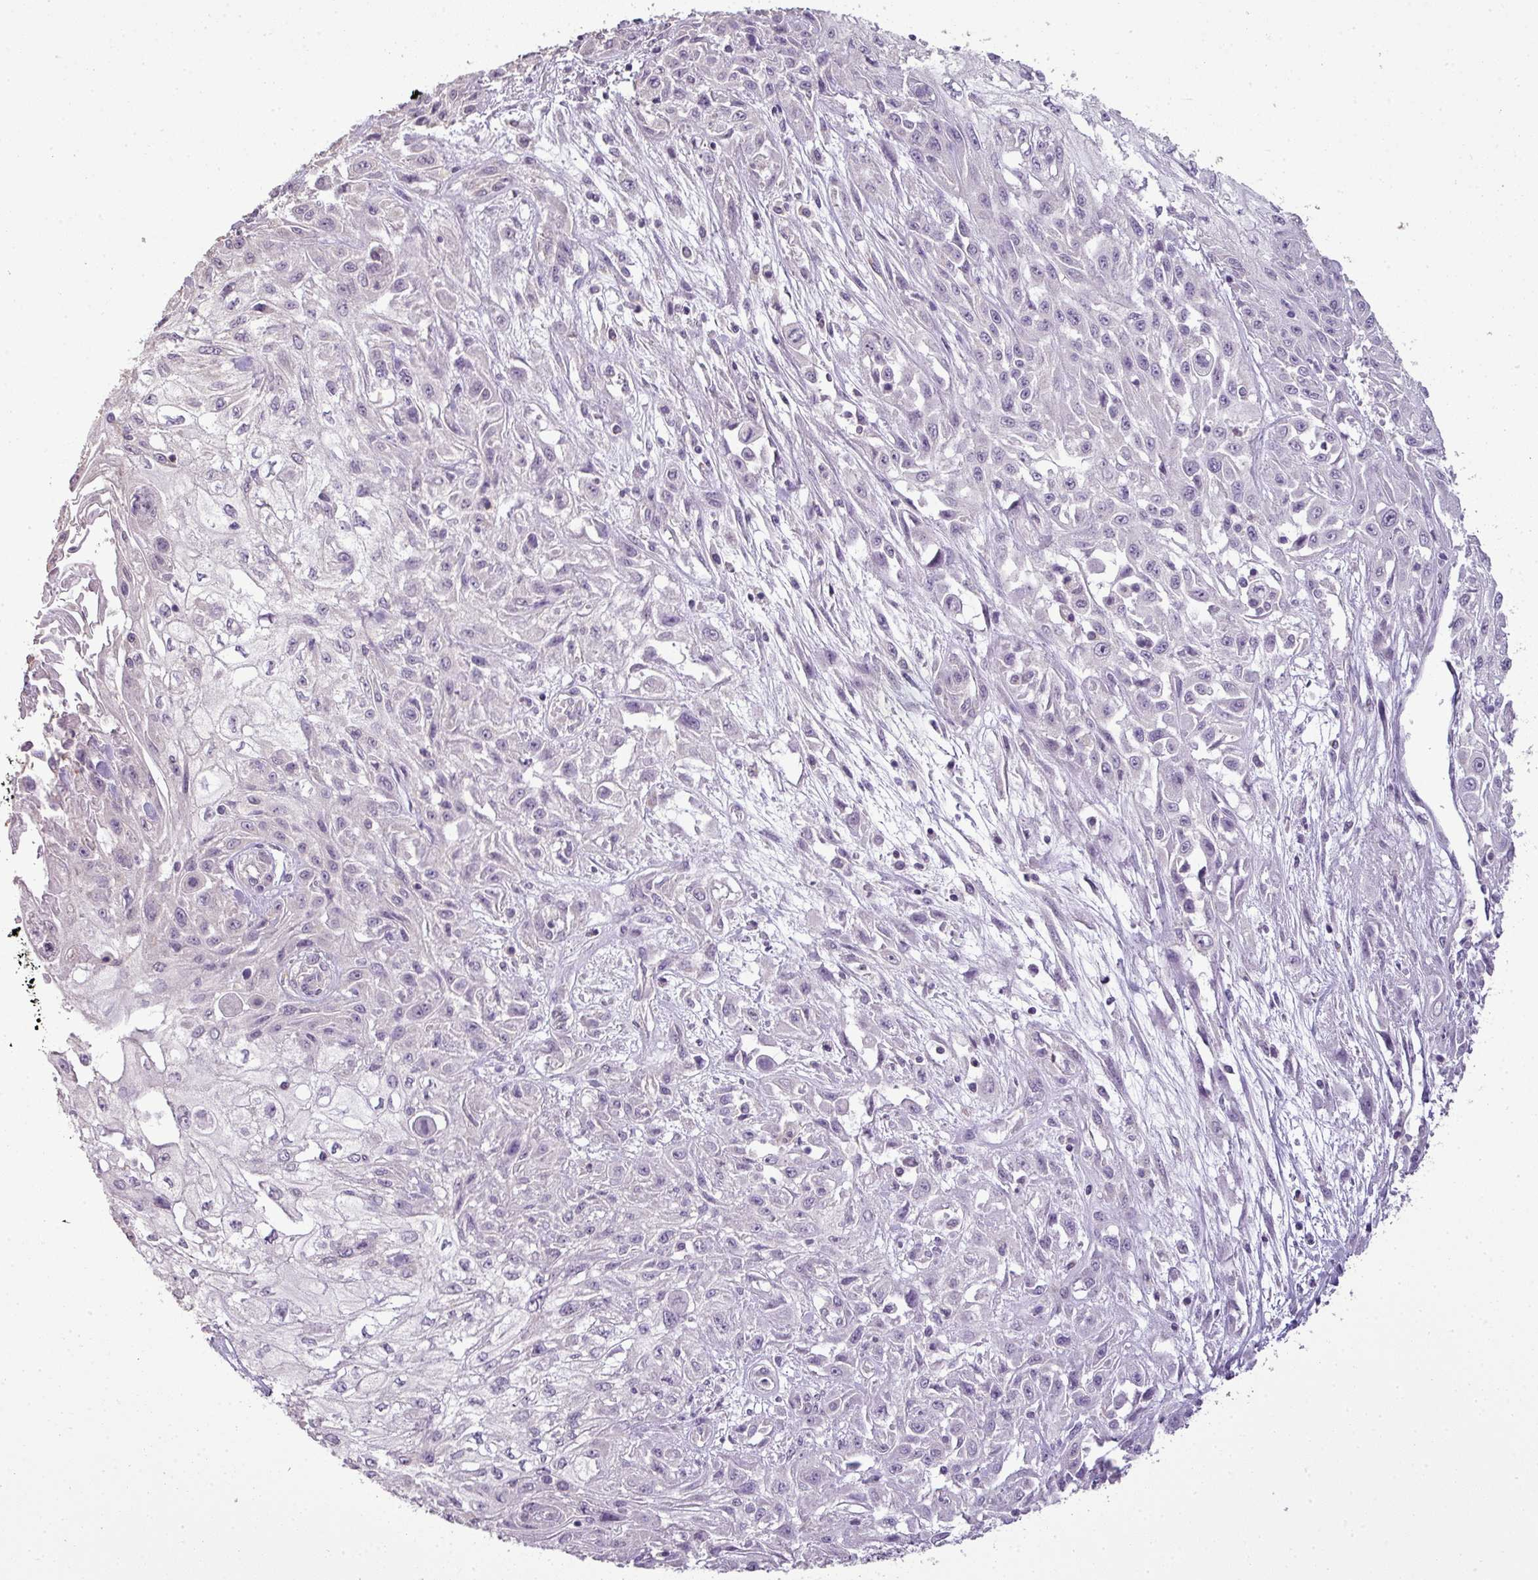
{"staining": {"intensity": "negative", "quantity": "none", "location": "none"}, "tissue": "skin cancer", "cell_type": "Tumor cells", "image_type": "cancer", "snomed": [{"axis": "morphology", "description": "Squamous cell carcinoma, NOS"}, {"axis": "morphology", "description": "Squamous cell carcinoma, metastatic, NOS"}, {"axis": "topography", "description": "Skin"}, {"axis": "topography", "description": "Lymph node"}], "caption": "Skin cancer (squamous cell carcinoma) was stained to show a protein in brown. There is no significant staining in tumor cells.", "gene": "LY9", "patient": {"sex": "male", "age": 75}}